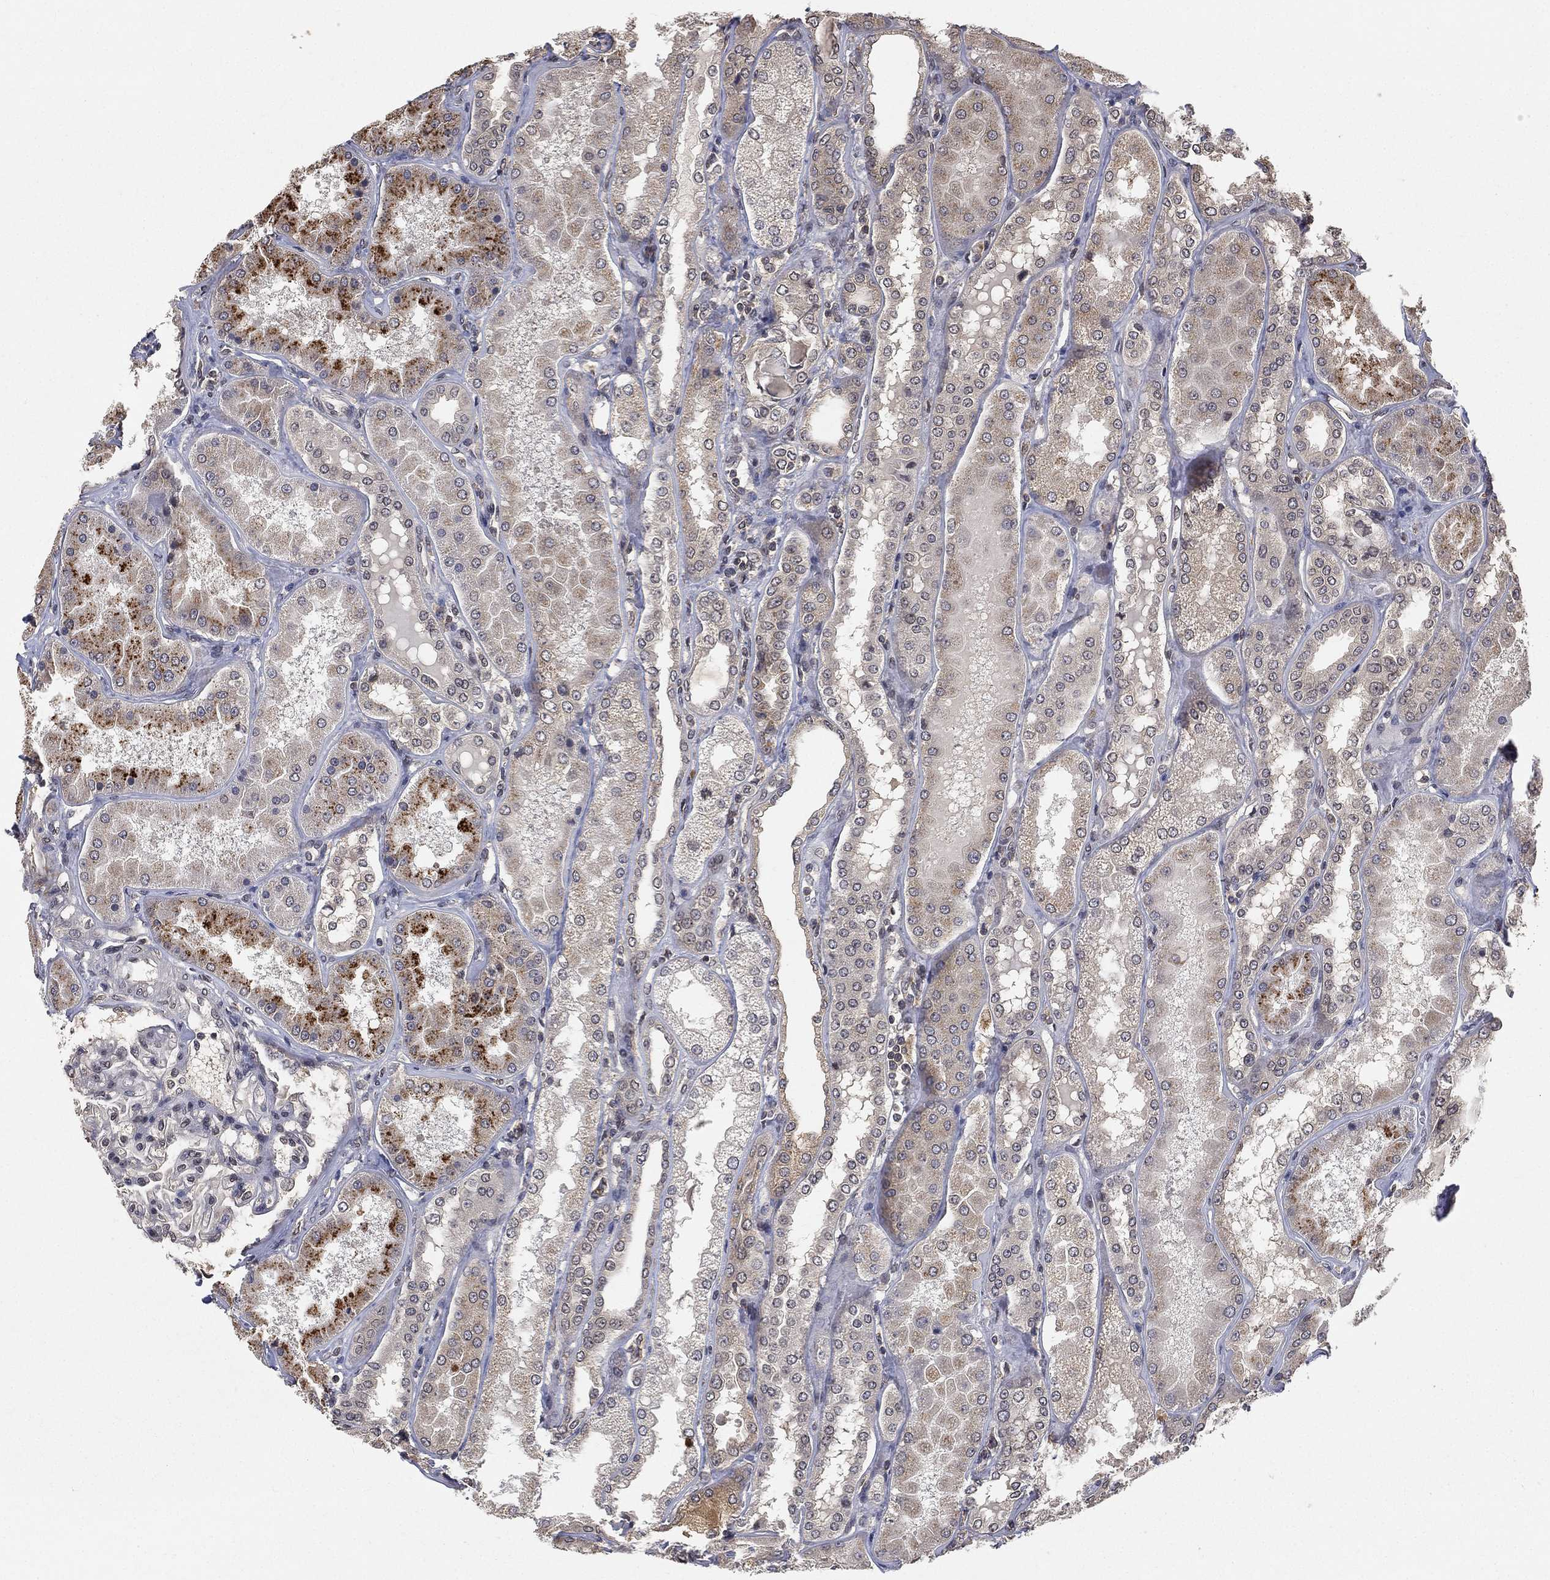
{"staining": {"intensity": "negative", "quantity": "none", "location": "none"}, "tissue": "kidney", "cell_type": "Cells in glomeruli", "image_type": "normal", "snomed": [{"axis": "morphology", "description": "Normal tissue, NOS"}, {"axis": "topography", "description": "Kidney"}], "caption": "The IHC image has no significant expression in cells in glomeruli of kidney.", "gene": "UBA5", "patient": {"sex": "female", "age": 56}}